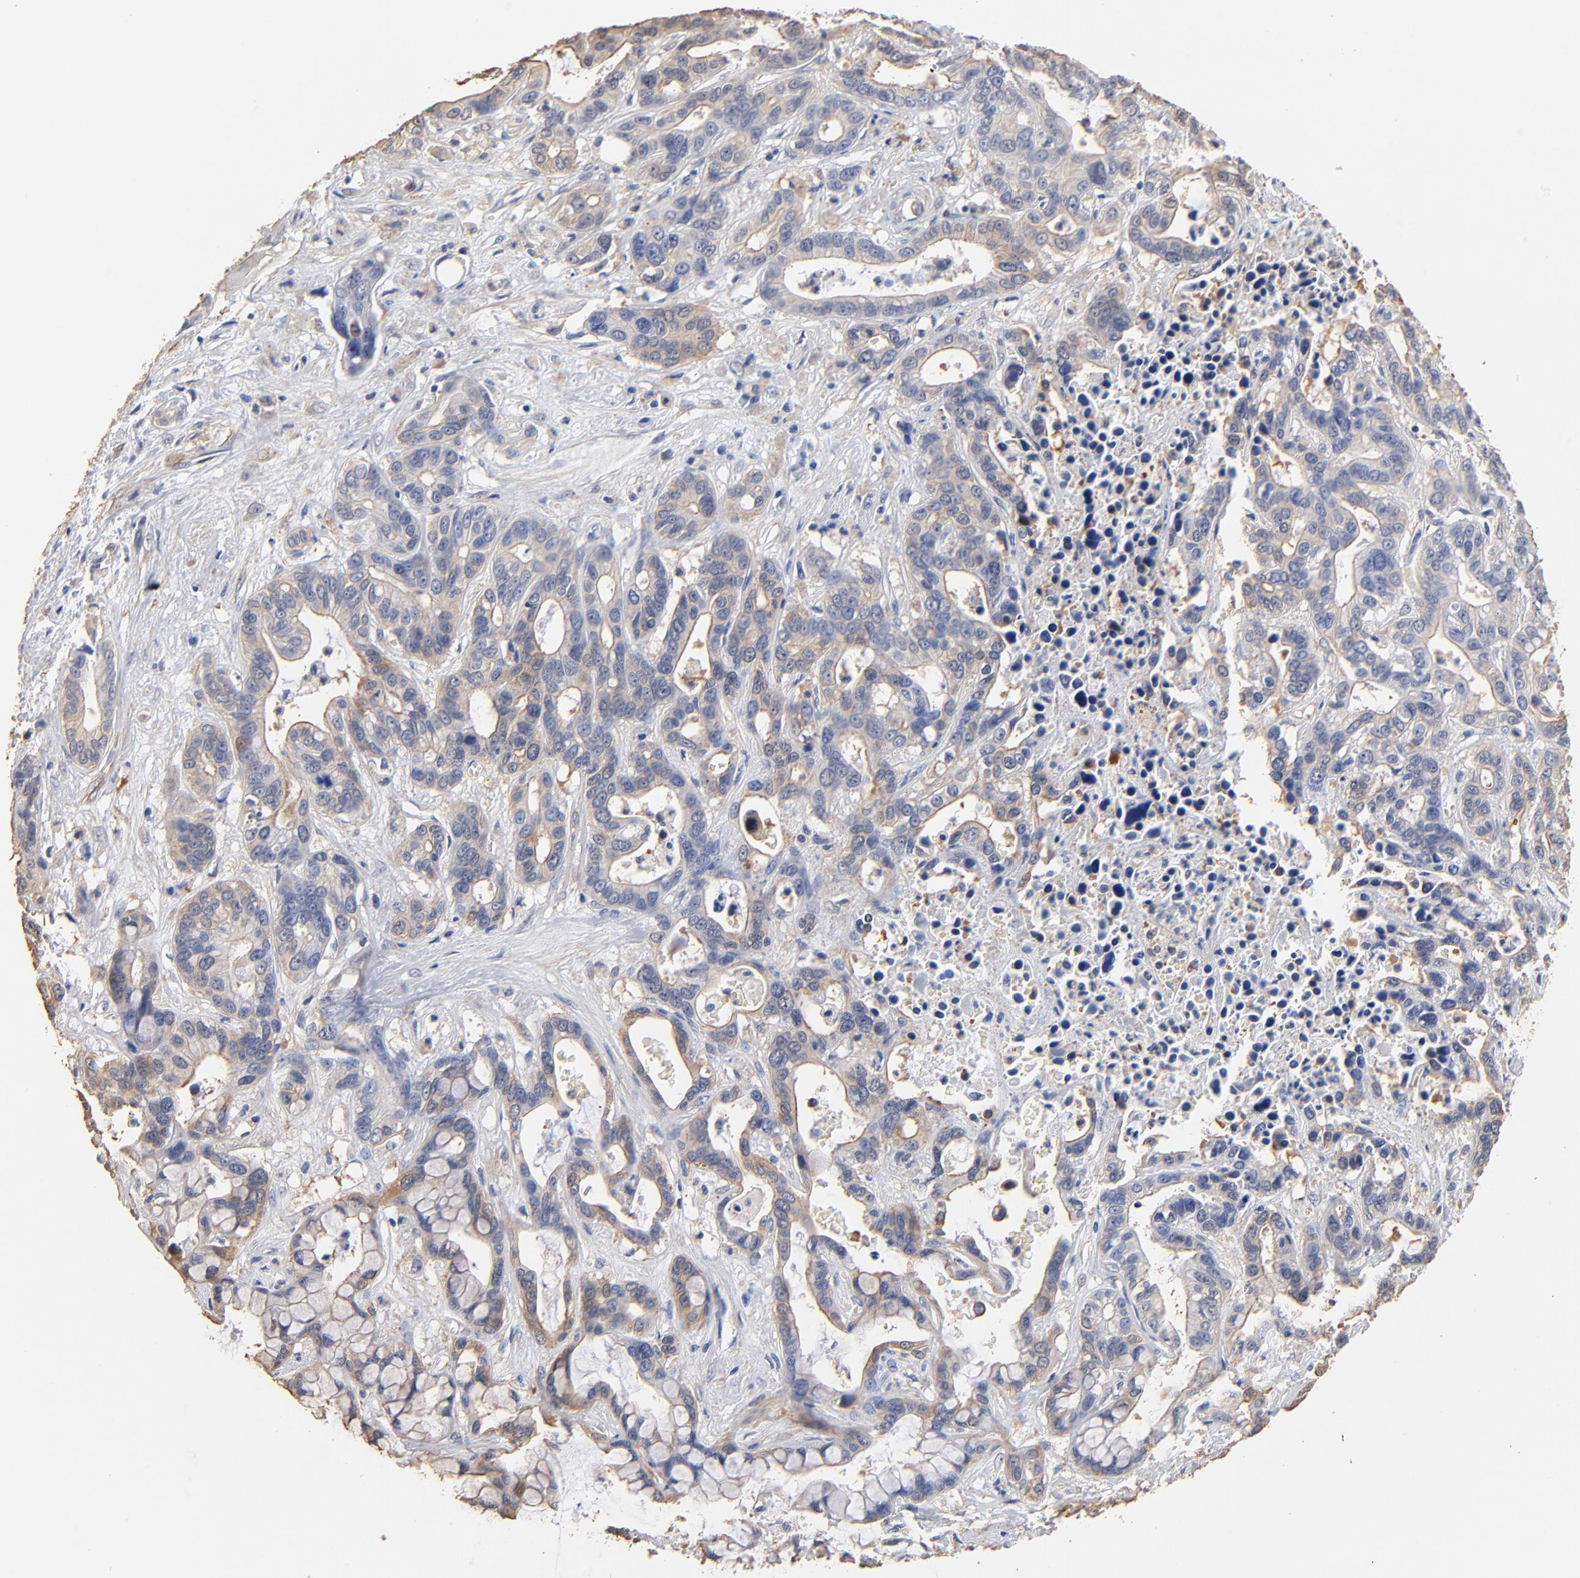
{"staining": {"intensity": "moderate", "quantity": "<25%", "location": "cytoplasmic/membranous"}, "tissue": "liver cancer", "cell_type": "Tumor cells", "image_type": "cancer", "snomed": [{"axis": "morphology", "description": "Cholangiocarcinoma"}, {"axis": "topography", "description": "Liver"}], "caption": "This image shows immunohistochemistry staining of human liver cancer (cholangiocarcinoma), with low moderate cytoplasmic/membranous staining in approximately <25% of tumor cells.", "gene": "TAGLN2", "patient": {"sex": "female", "age": 65}}